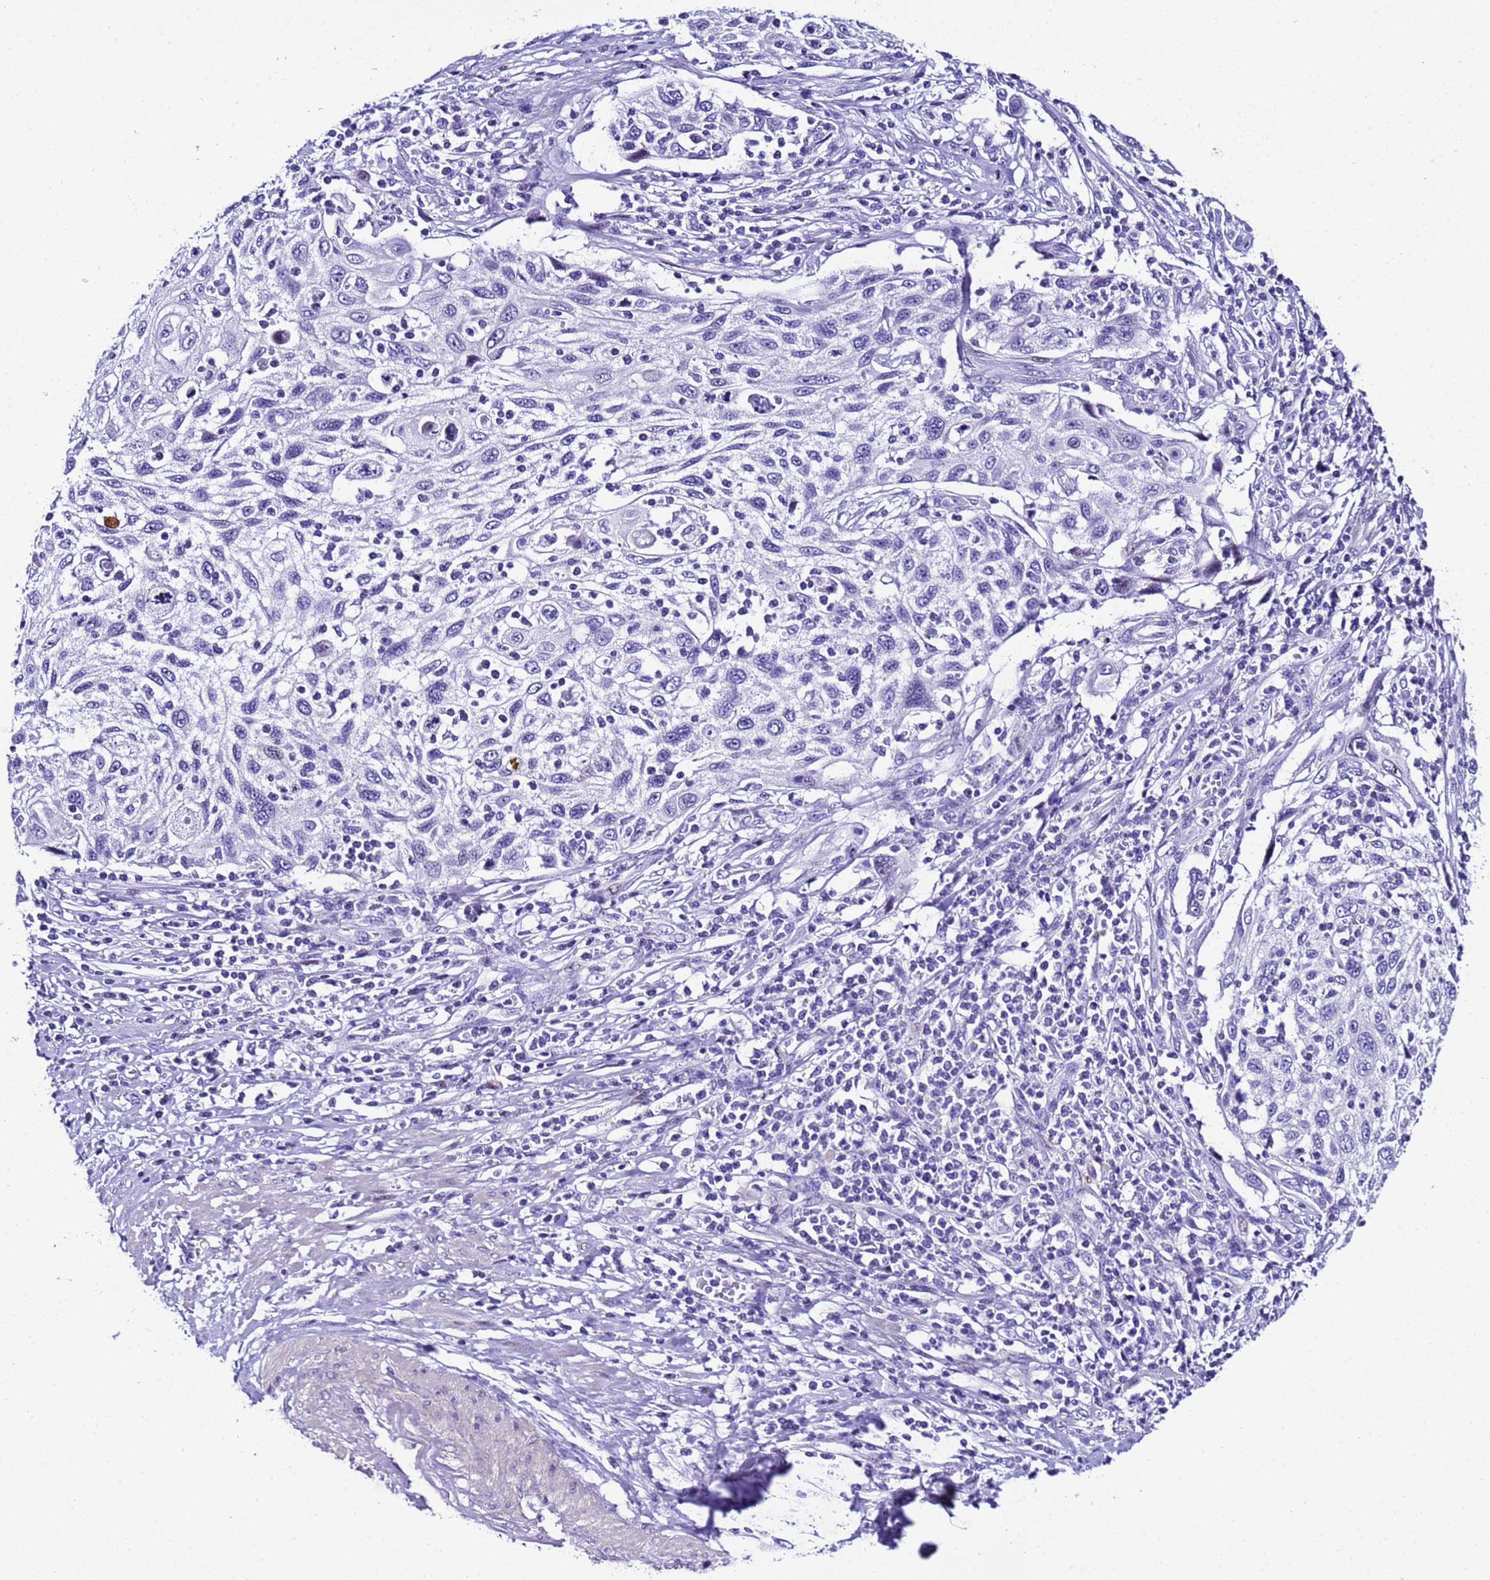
{"staining": {"intensity": "negative", "quantity": "none", "location": "none"}, "tissue": "cervical cancer", "cell_type": "Tumor cells", "image_type": "cancer", "snomed": [{"axis": "morphology", "description": "Squamous cell carcinoma, NOS"}, {"axis": "topography", "description": "Cervix"}], "caption": "High power microscopy histopathology image of an immunohistochemistry (IHC) micrograph of cervical cancer (squamous cell carcinoma), revealing no significant positivity in tumor cells.", "gene": "ZNF417", "patient": {"sex": "female", "age": 70}}